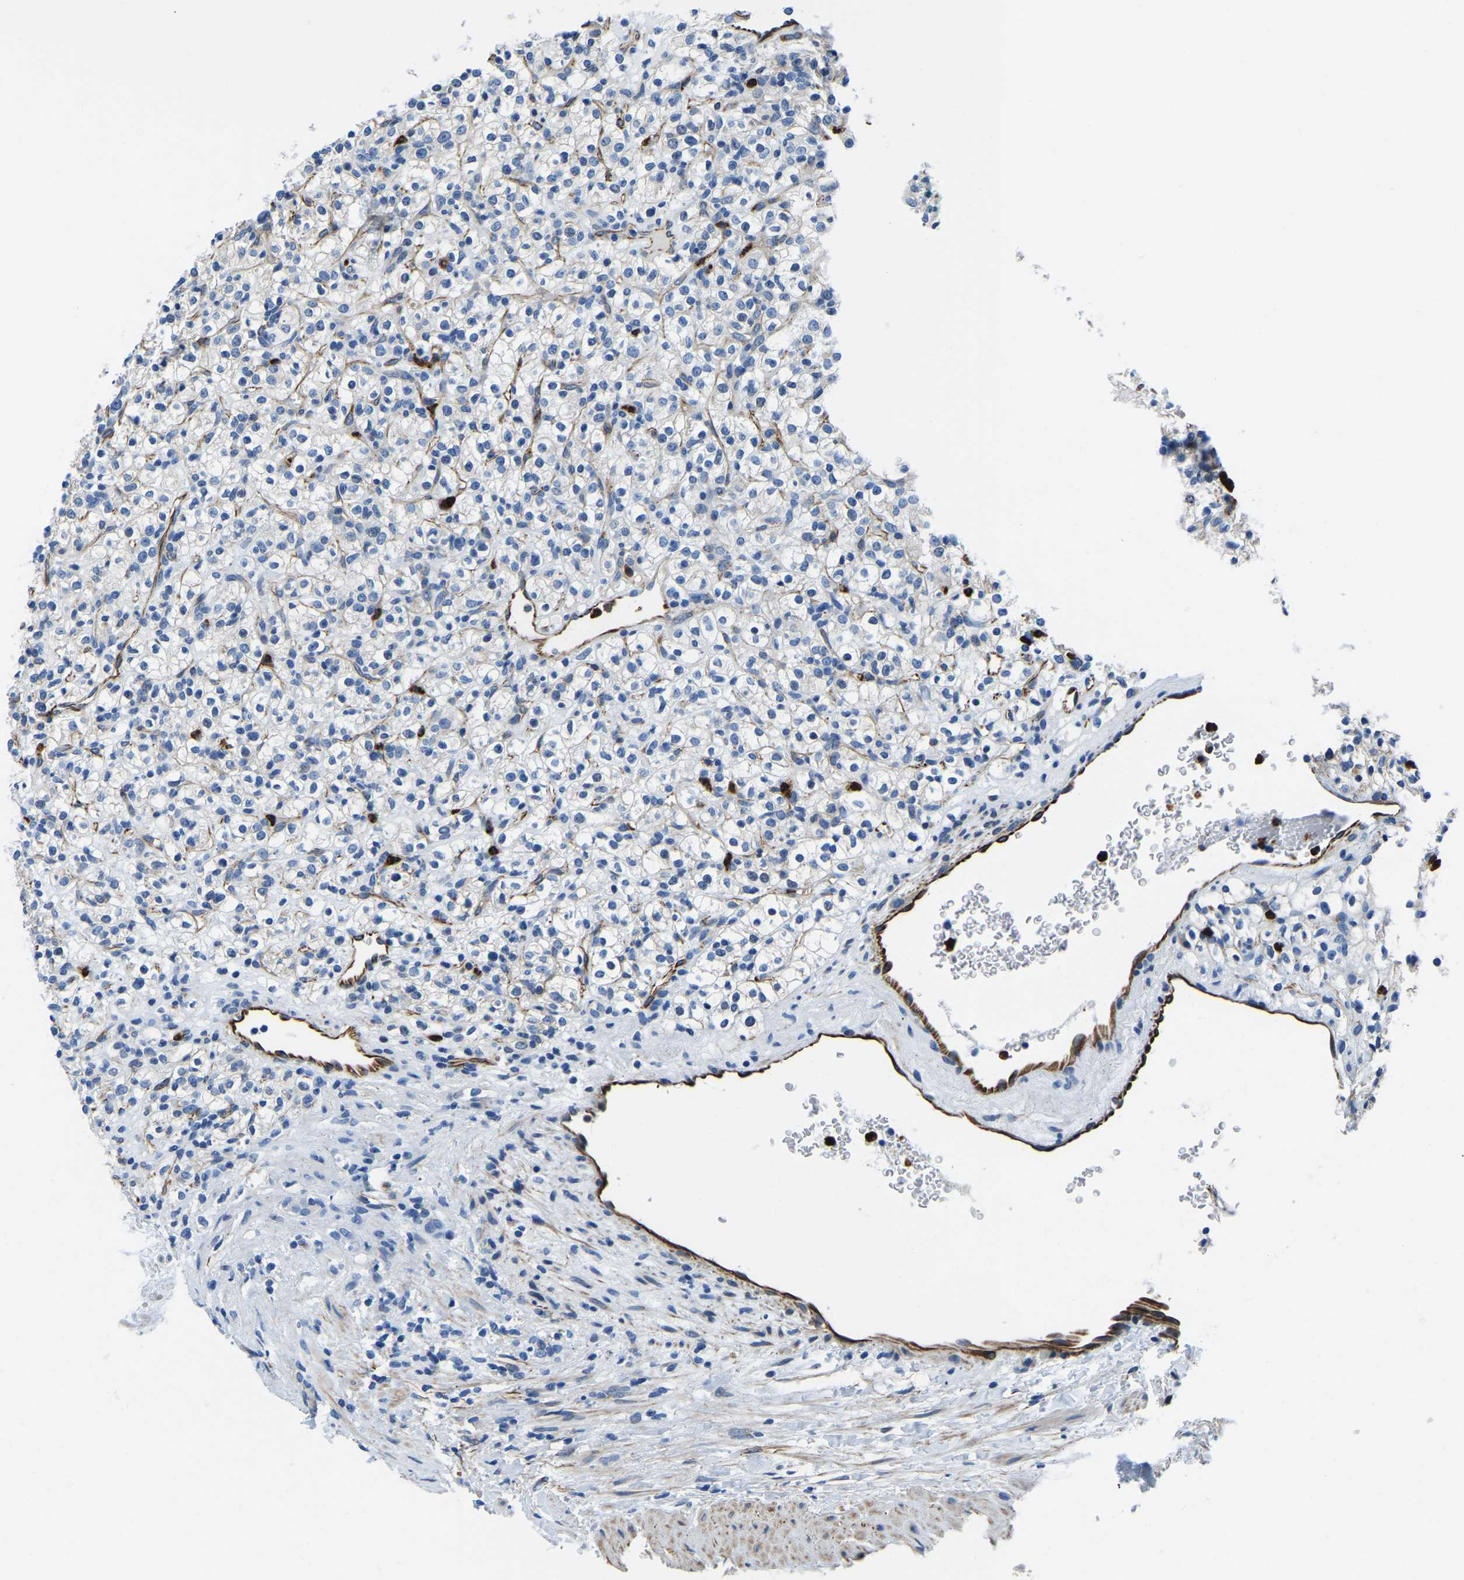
{"staining": {"intensity": "negative", "quantity": "none", "location": "none"}, "tissue": "renal cancer", "cell_type": "Tumor cells", "image_type": "cancer", "snomed": [{"axis": "morphology", "description": "Normal tissue, NOS"}, {"axis": "morphology", "description": "Adenocarcinoma, NOS"}, {"axis": "topography", "description": "Kidney"}], "caption": "The micrograph displays no significant positivity in tumor cells of renal cancer (adenocarcinoma).", "gene": "MS4A3", "patient": {"sex": "female", "age": 72}}